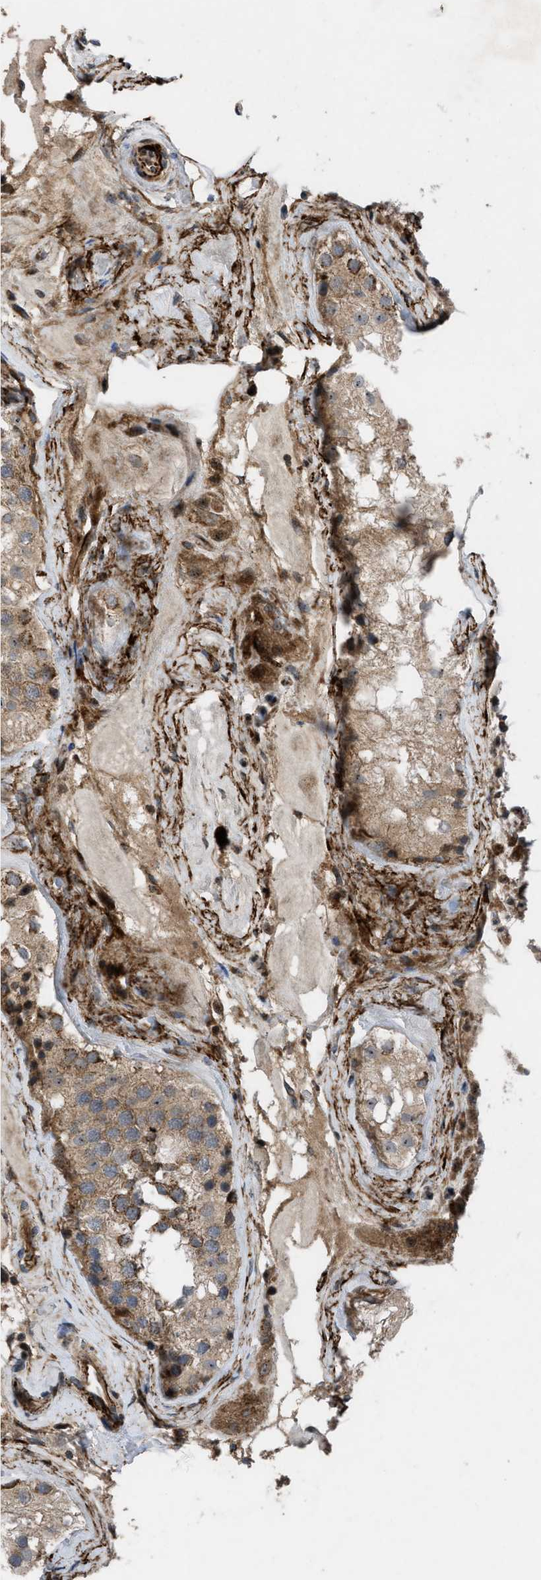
{"staining": {"intensity": "moderate", "quantity": ">75%", "location": "cytoplasmic/membranous"}, "tissue": "urinary bladder", "cell_type": "Urothelial cells", "image_type": "normal", "snomed": [{"axis": "morphology", "description": "Normal tissue, NOS"}, {"axis": "topography", "description": "Urinary bladder"}], "caption": "Brown immunohistochemical staining in unremarkable human urinary bladder exhibits moderate cytoplasmic/membranous staining in approximately >75% of urothelial cells.", "gene": "AP3M2", "patient": {"sex": "male", "age": 55}}